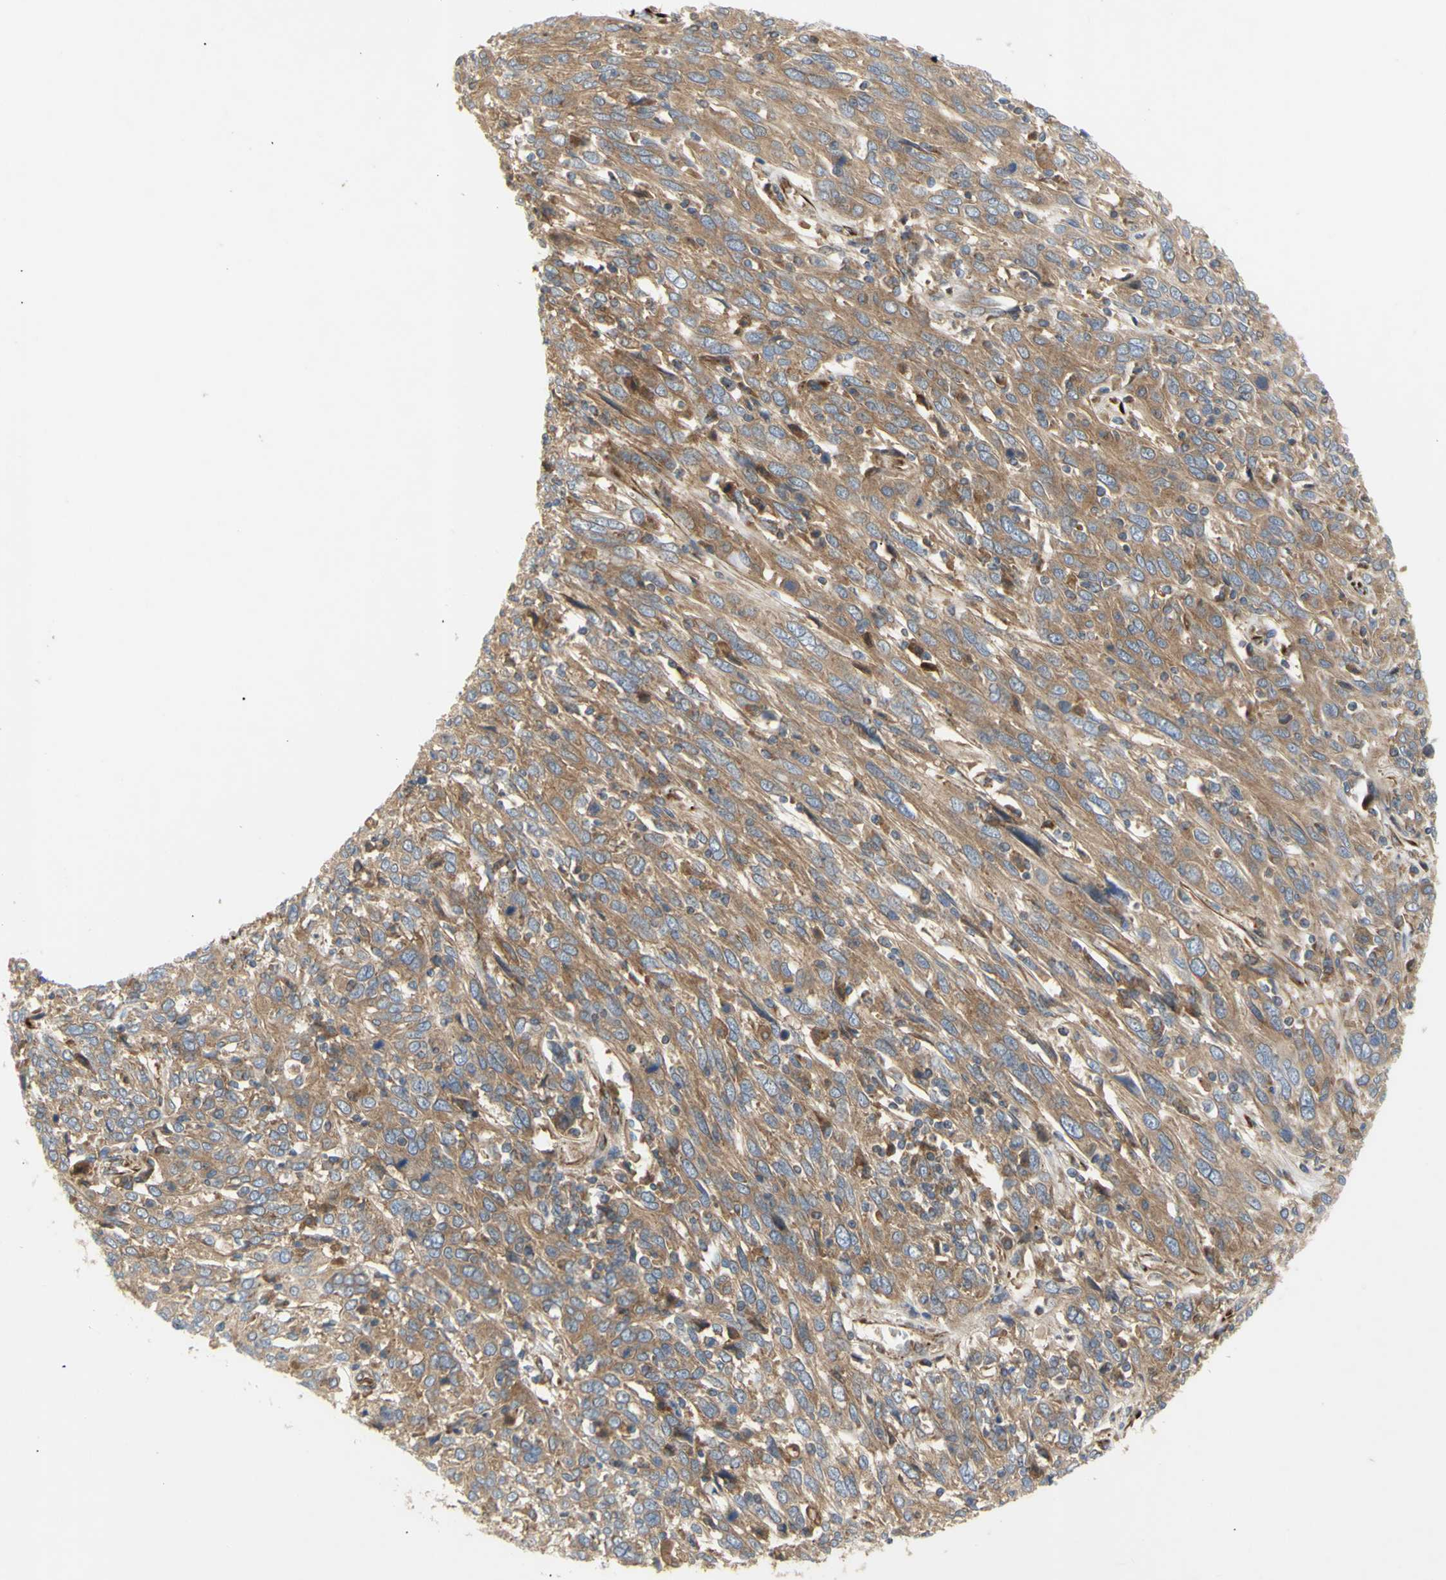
{"staining": {"intensity": "moderate", "quantity": ">75%", "location": "cytoplasmic/membranous"}, "tissue": "cervical cancer", "cell_type": "Tumor cells", "image_type": "cancer", "snomed": [{"axis": "morphology", "description": "Squamous cell carcinoma, NOS"}, {"axis": "topography", "description": "Cervix"}], "caption": "Human cervical cancer stained with a protein marker shows moderate staining in tumor cells.", "gene": "TUBG2", "patient": {"sex": "female", "age": 46}}